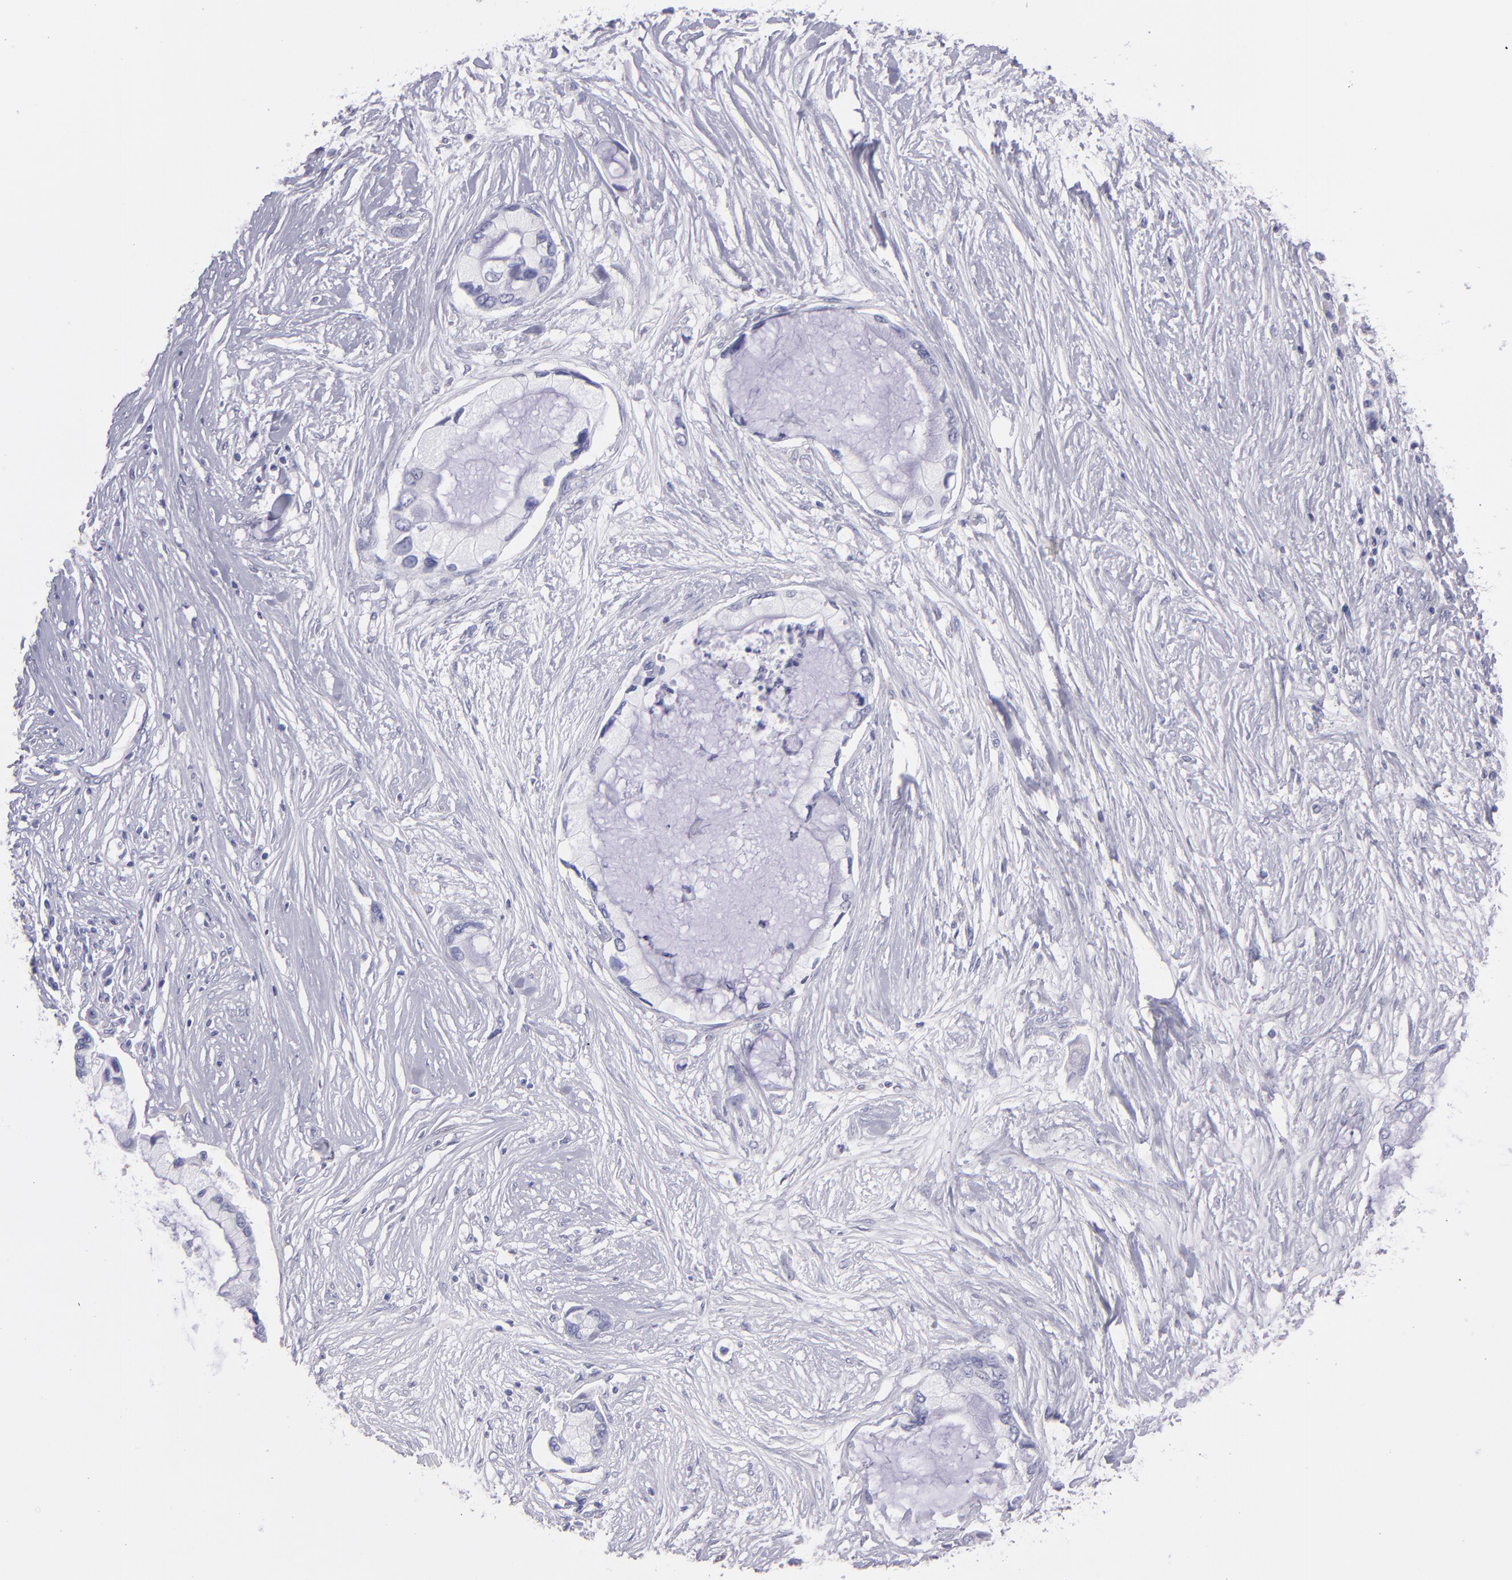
{"staining": {"intensity": "negative", "quantity": "none", "location": "none"}, "tissue": "pancreatic cancer", "cell_type": "Tumor cells", "image_type": "cancer", "snomed": [{"axis": "morphology", "description": "Adenocarcinoma, NOS"}, {"axis": "topography", "description": "Pancreas"}], "caption": "High power microscopy photomicrograph of an IHC micrograph of pancreatic adenocarcinoma, revealing no significant expression in tumor cells.", "gene": "TG", "patient": {"sex": "female", "age": 59}}